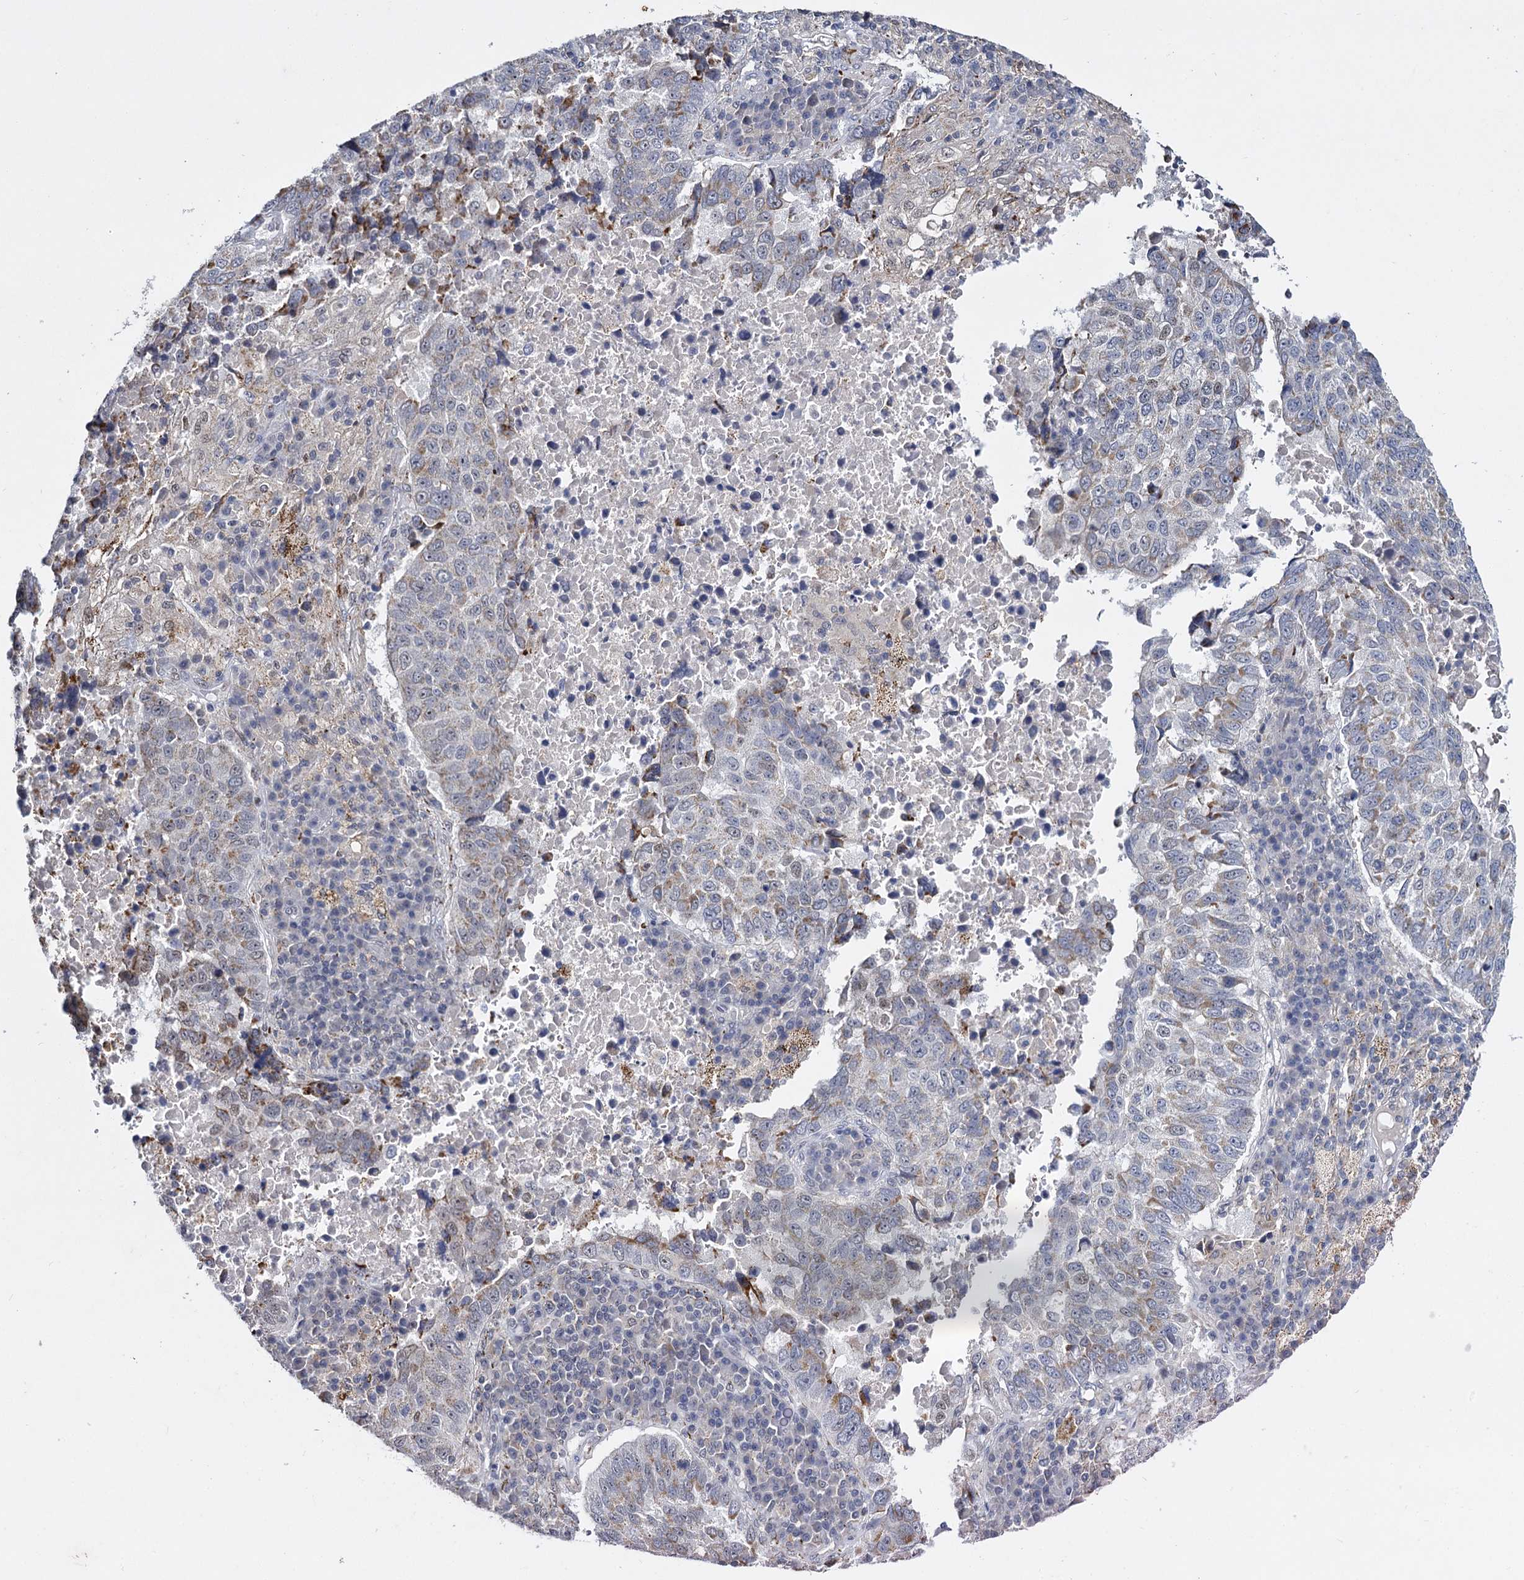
{"staining": {"intensity": "moderate", "quantity": "25%-75%", "location": "cytoplasmic/membranous,nuclear"}, "tissue": "lung cancer", "cell_type": "Tumor cells", "image_type": "cancer", "snomed": [{"axis": "morphology", "description": "Squamous cell carcinoma, NOS"}, {"axis": "topography", "description": "Lung"}], "caption": "Immunohistochemical staining of human squamous cell carcinoma (lung) shows moderate cytoplasmic/membranous and nuclear protein expression in about 25%-75% of tumor cells.", "gene": "RPUSD4", "patient": {"sex": "male", "age": 73}}